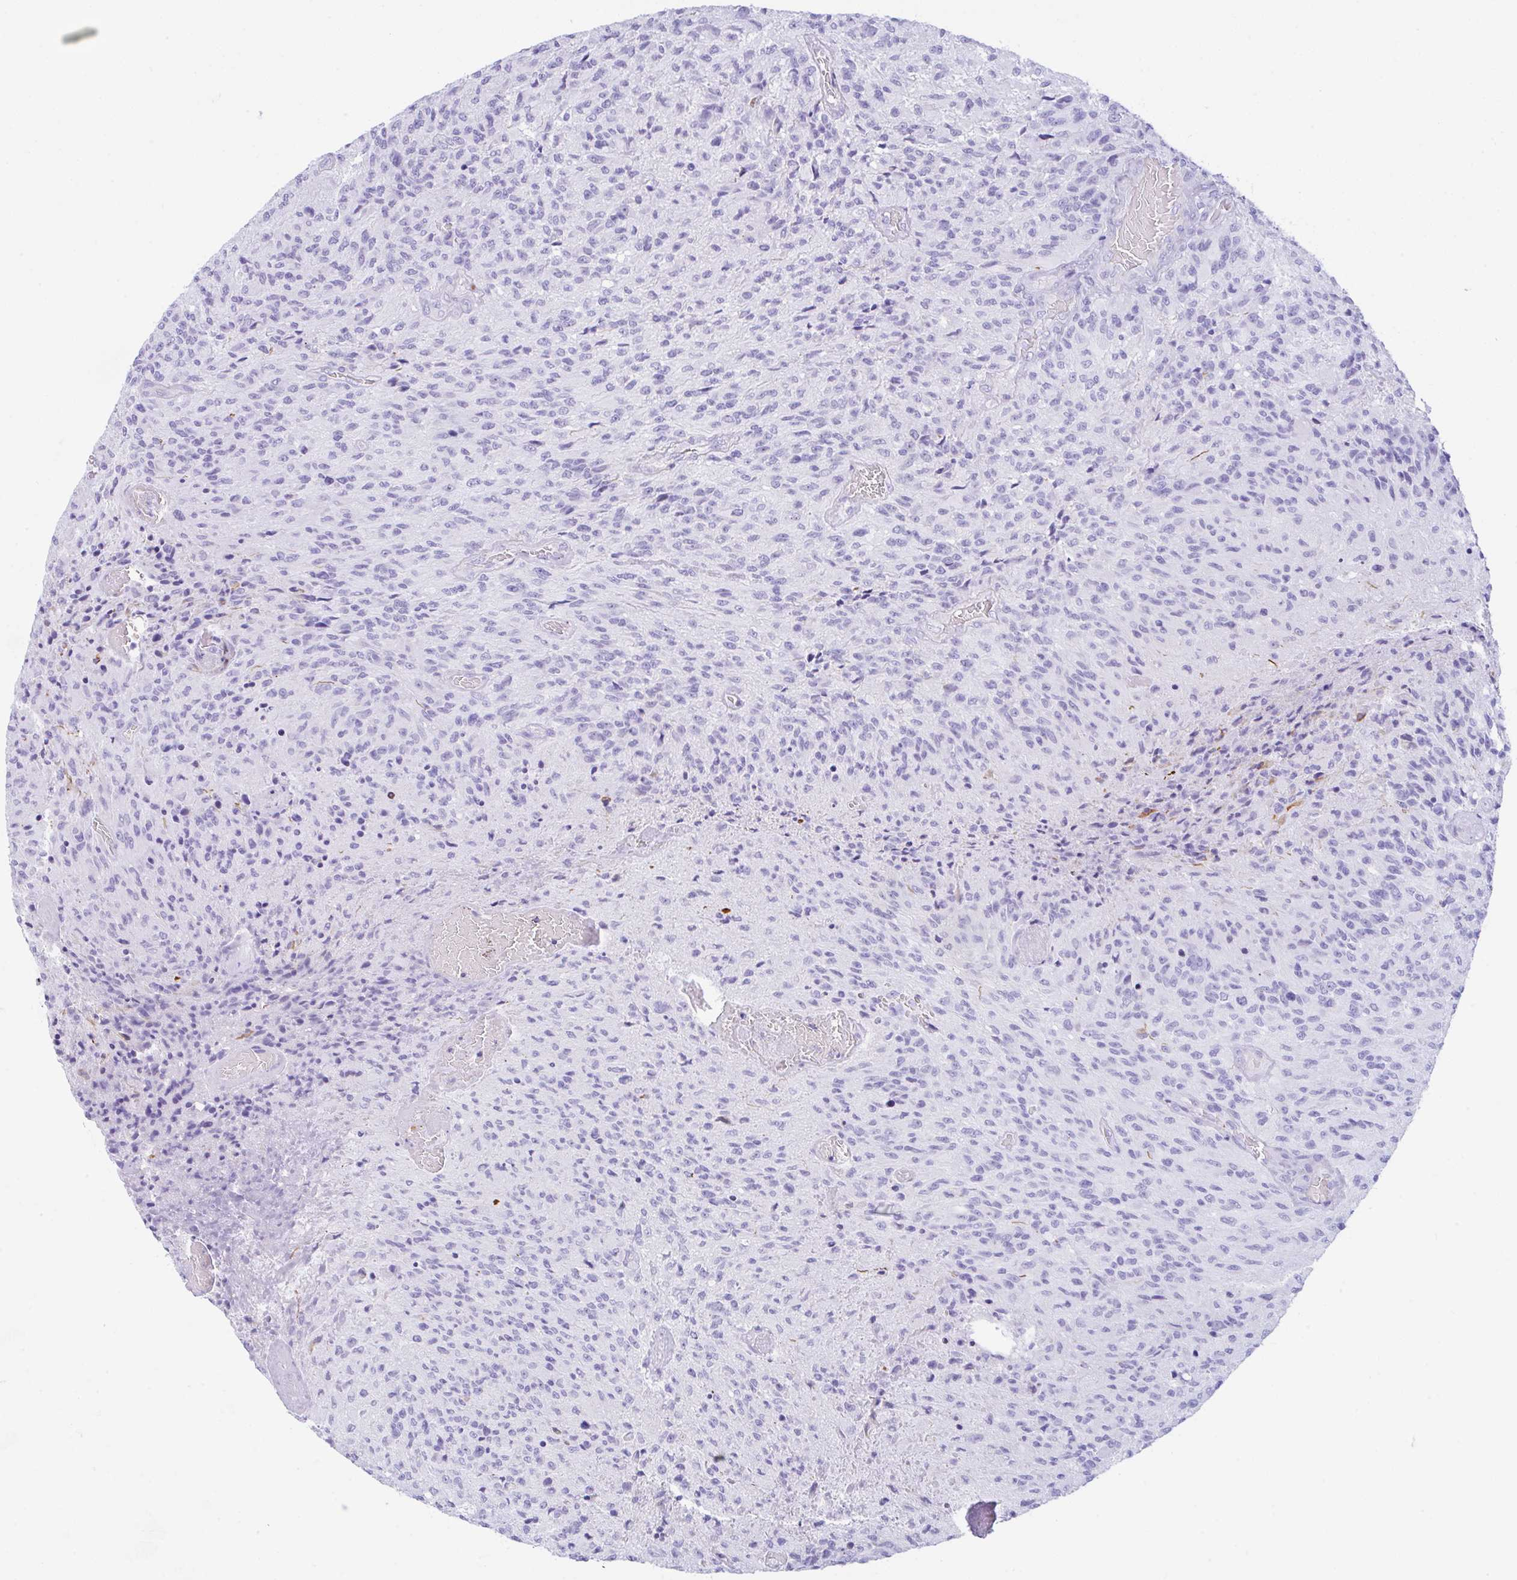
{"staining": {"intensity": "negative", "quantity": "none", "location": "none"}, "tissue": "glioma", "cell_type": "Tumor cells", "image_type": "cancer", "snomed": [{"axis": "morphology", "description": "Normal tissue, NOS"}, {"axis": "morphology", "description": "Glioma, malignant, High grade"}, {"axis": "topography", "description": "Cerebral cortex"}], "caption": "An immunohistochemistry histopathology image of glioma is shown. There is no staining in tumor cells of glioma. (DAB (3,3'-diaminobenzidine) IHC, high magnification).", "gene": "NDUFAF8", "patient": {"sex": "male", "age": 56}}